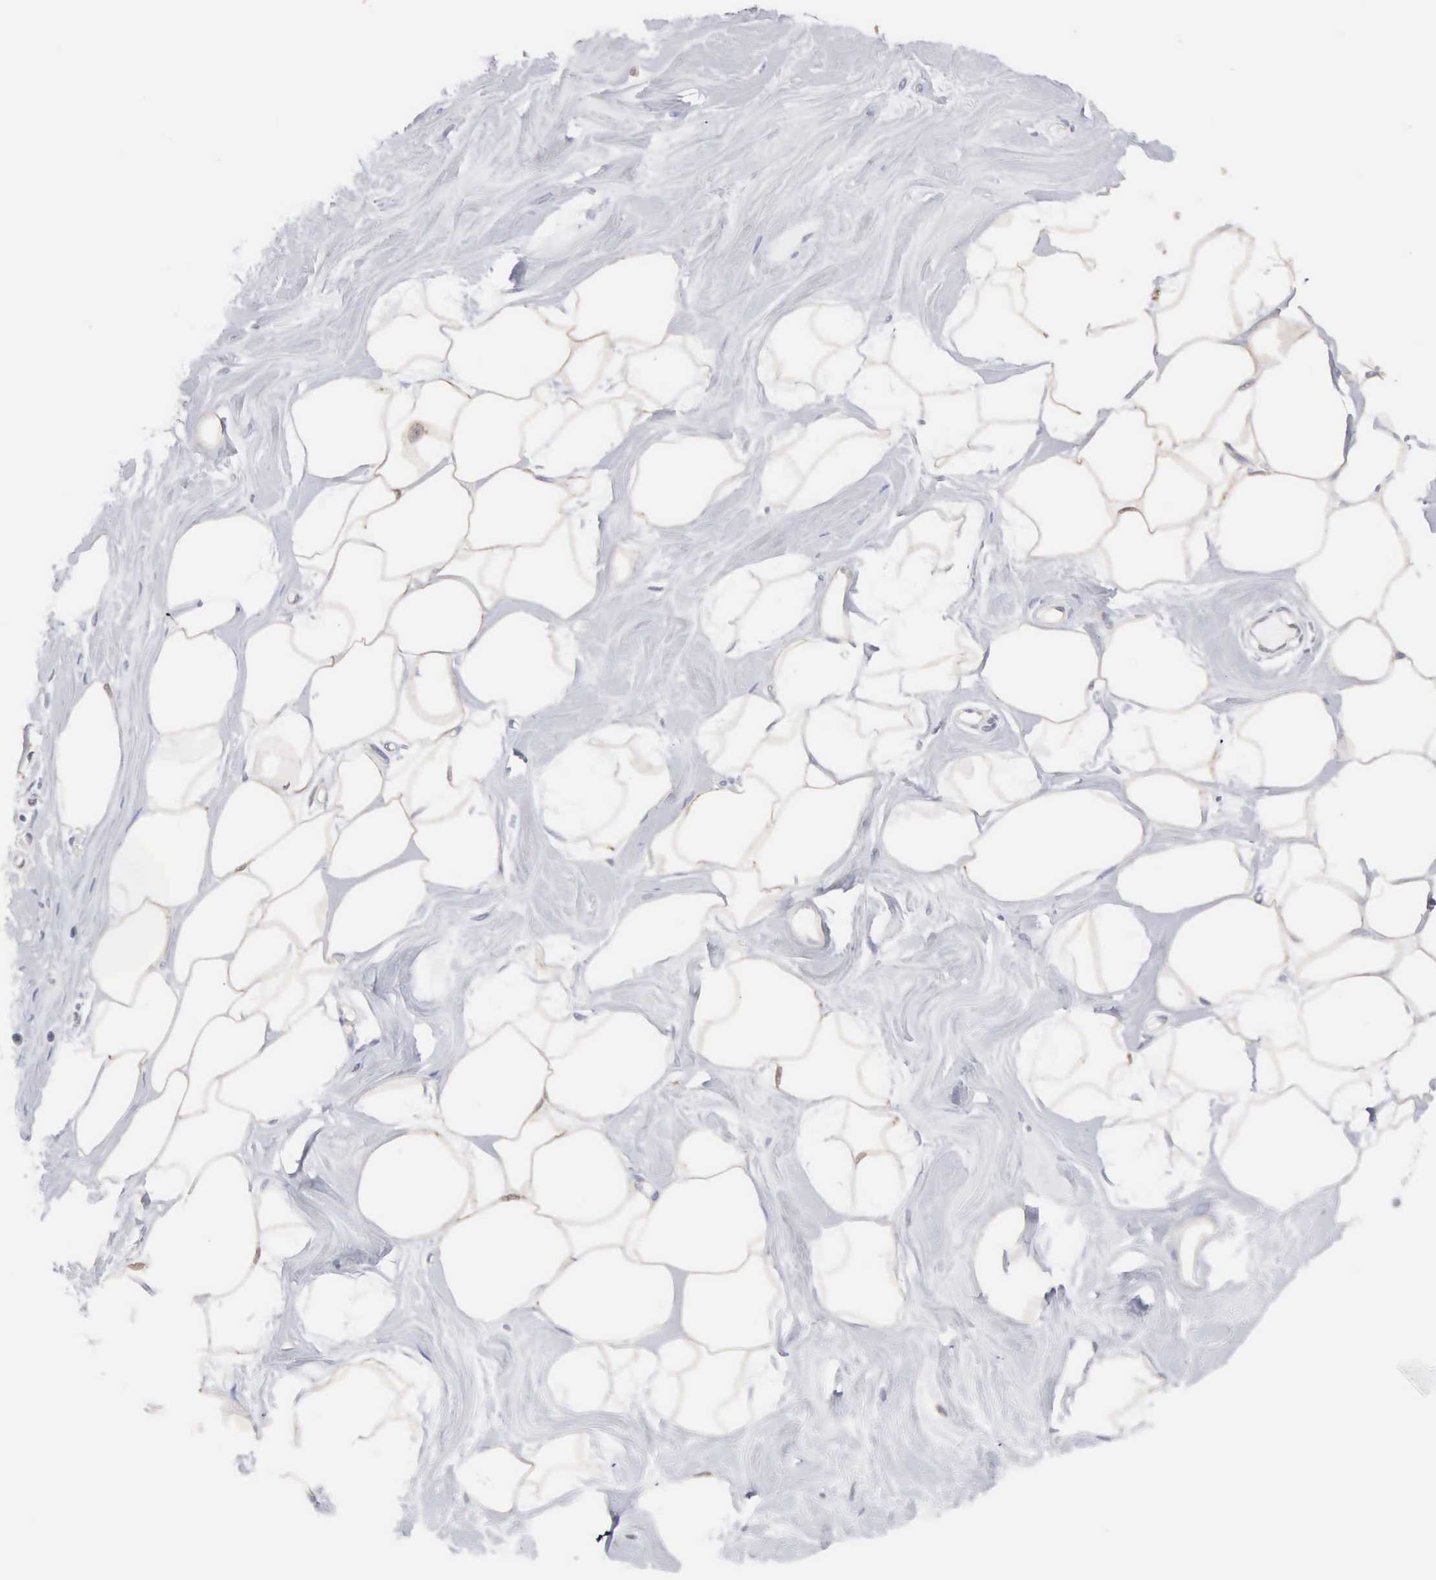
{"staining": {"intensity": "moderate", "quantity": ">75%", "location": "cytoplasmic/membranous"}, "tissue": "adipose tissue", "cell_type": "Adipocytes", "image_type": "normal", "snomed": [{"axis": "morphology", "description": "Normal tissue, NOS"}, {"axis": "topography", "description": "Breast"}], "caption": "A micrograph of human adipose tissue stained for a protein reveals moderate cytoplasmic/membranous brown staining in adipocytes. Using DAB (3,3'-diaminobenzidine) (brown) and hematoxylin (blue) stains, captured at high magnification using brightfield microscopy.", "gene": "MTHFD1", "patient": {"sex": "female", "age": 44}}